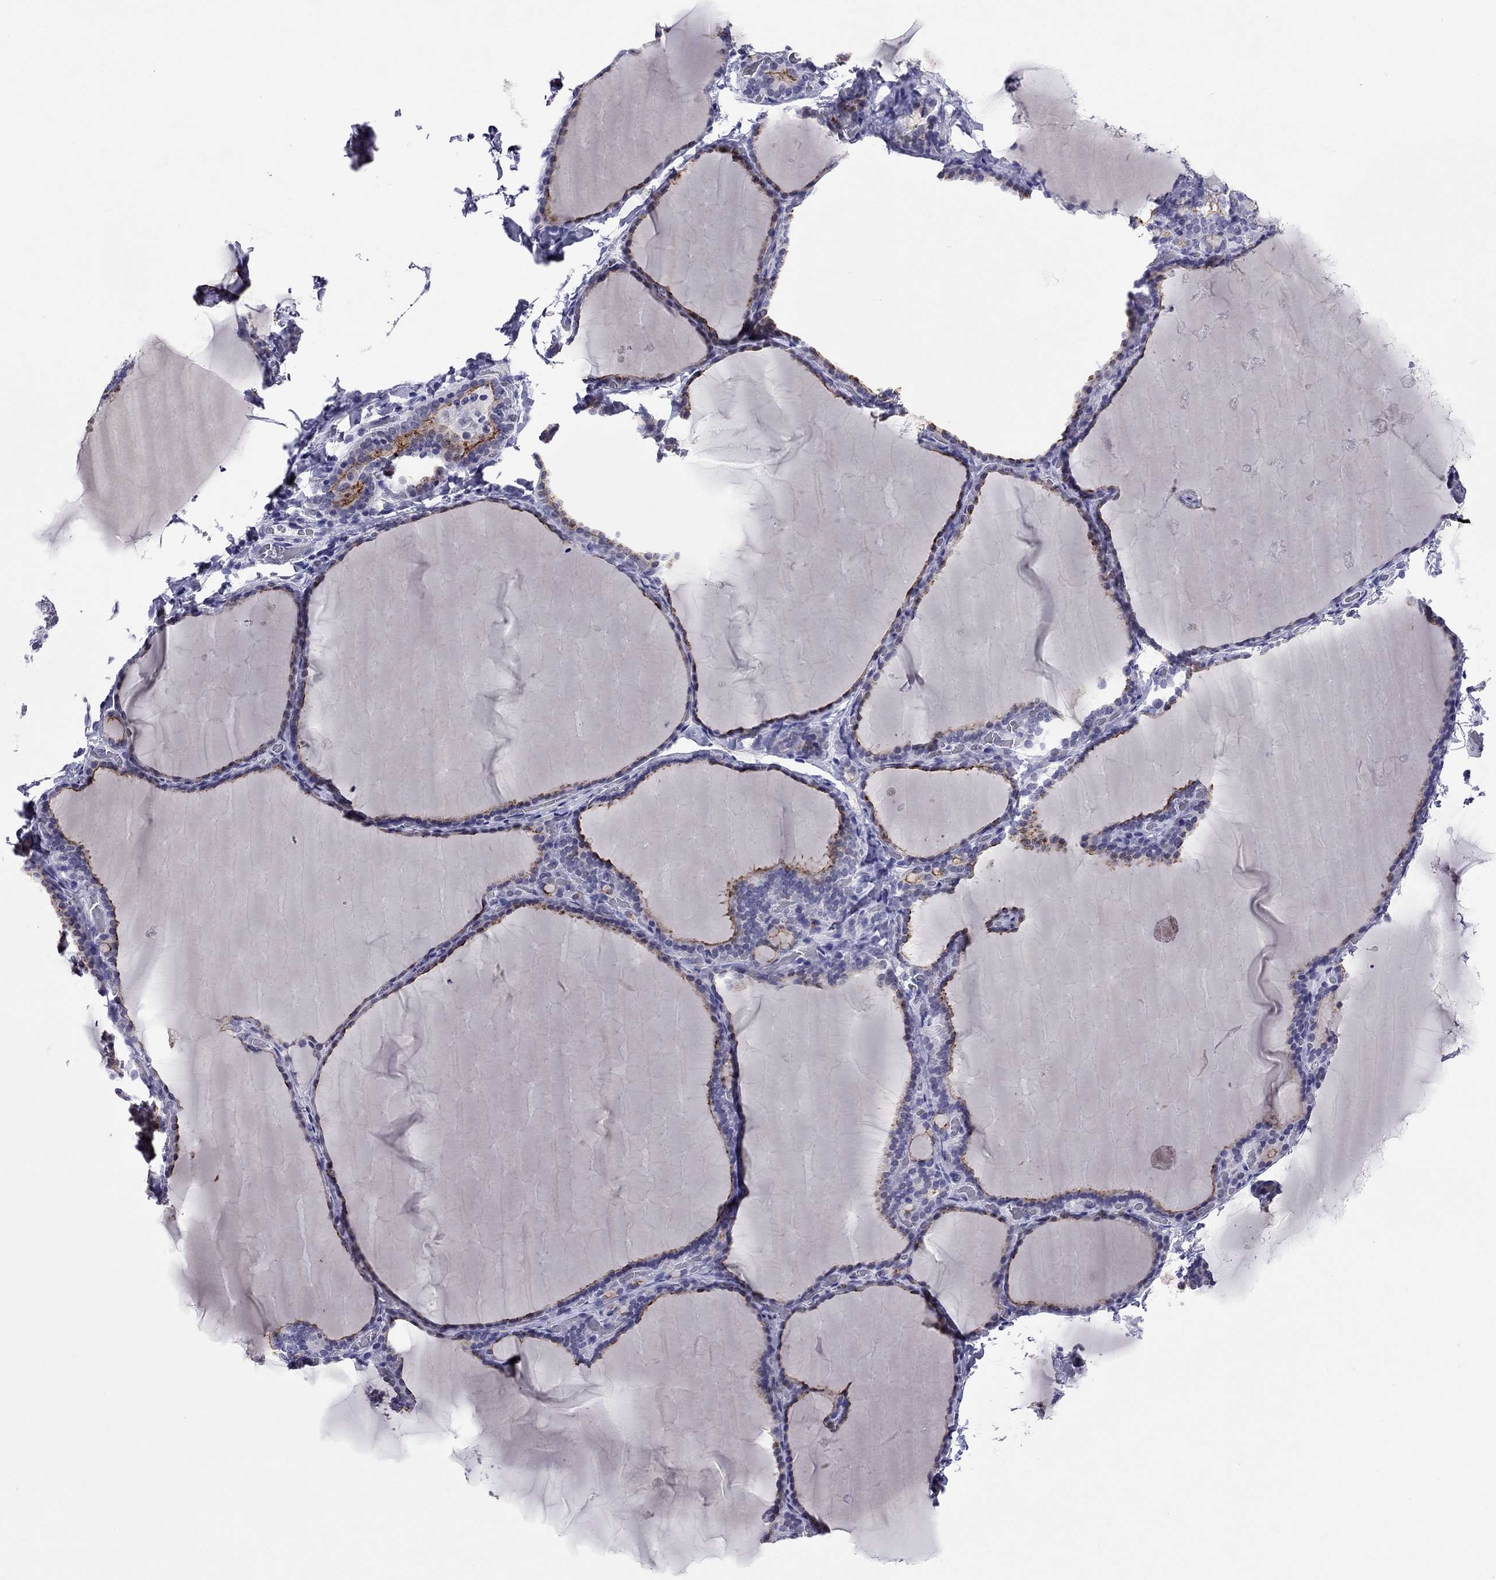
{"staining": {"intensity": "strong", "quantity": "25%-75%", "location": "cytoplasmic/membranous"}, "tissue": "thyroid gland", "cell_type": "Glandular cells", "image_type": "normal", "snomed": [{"axis": "morphology", "description": "Normal tissue, NOS"}, {"axis": "morphology", "description": "Hyperplasia, NOS"}, {"axis": "topography", "description": "Thyroid gland"}], "caption": "Protein expression analysis of normal human thyroid gland reveals strong cytoplasmic/membranous expression in approximately 25%-75% of glandular cells. The protein is shown in brown color, while the nuclei are stained blue.", "gene": "MUC15", "patient": {"sex": "female", "age": 27}}